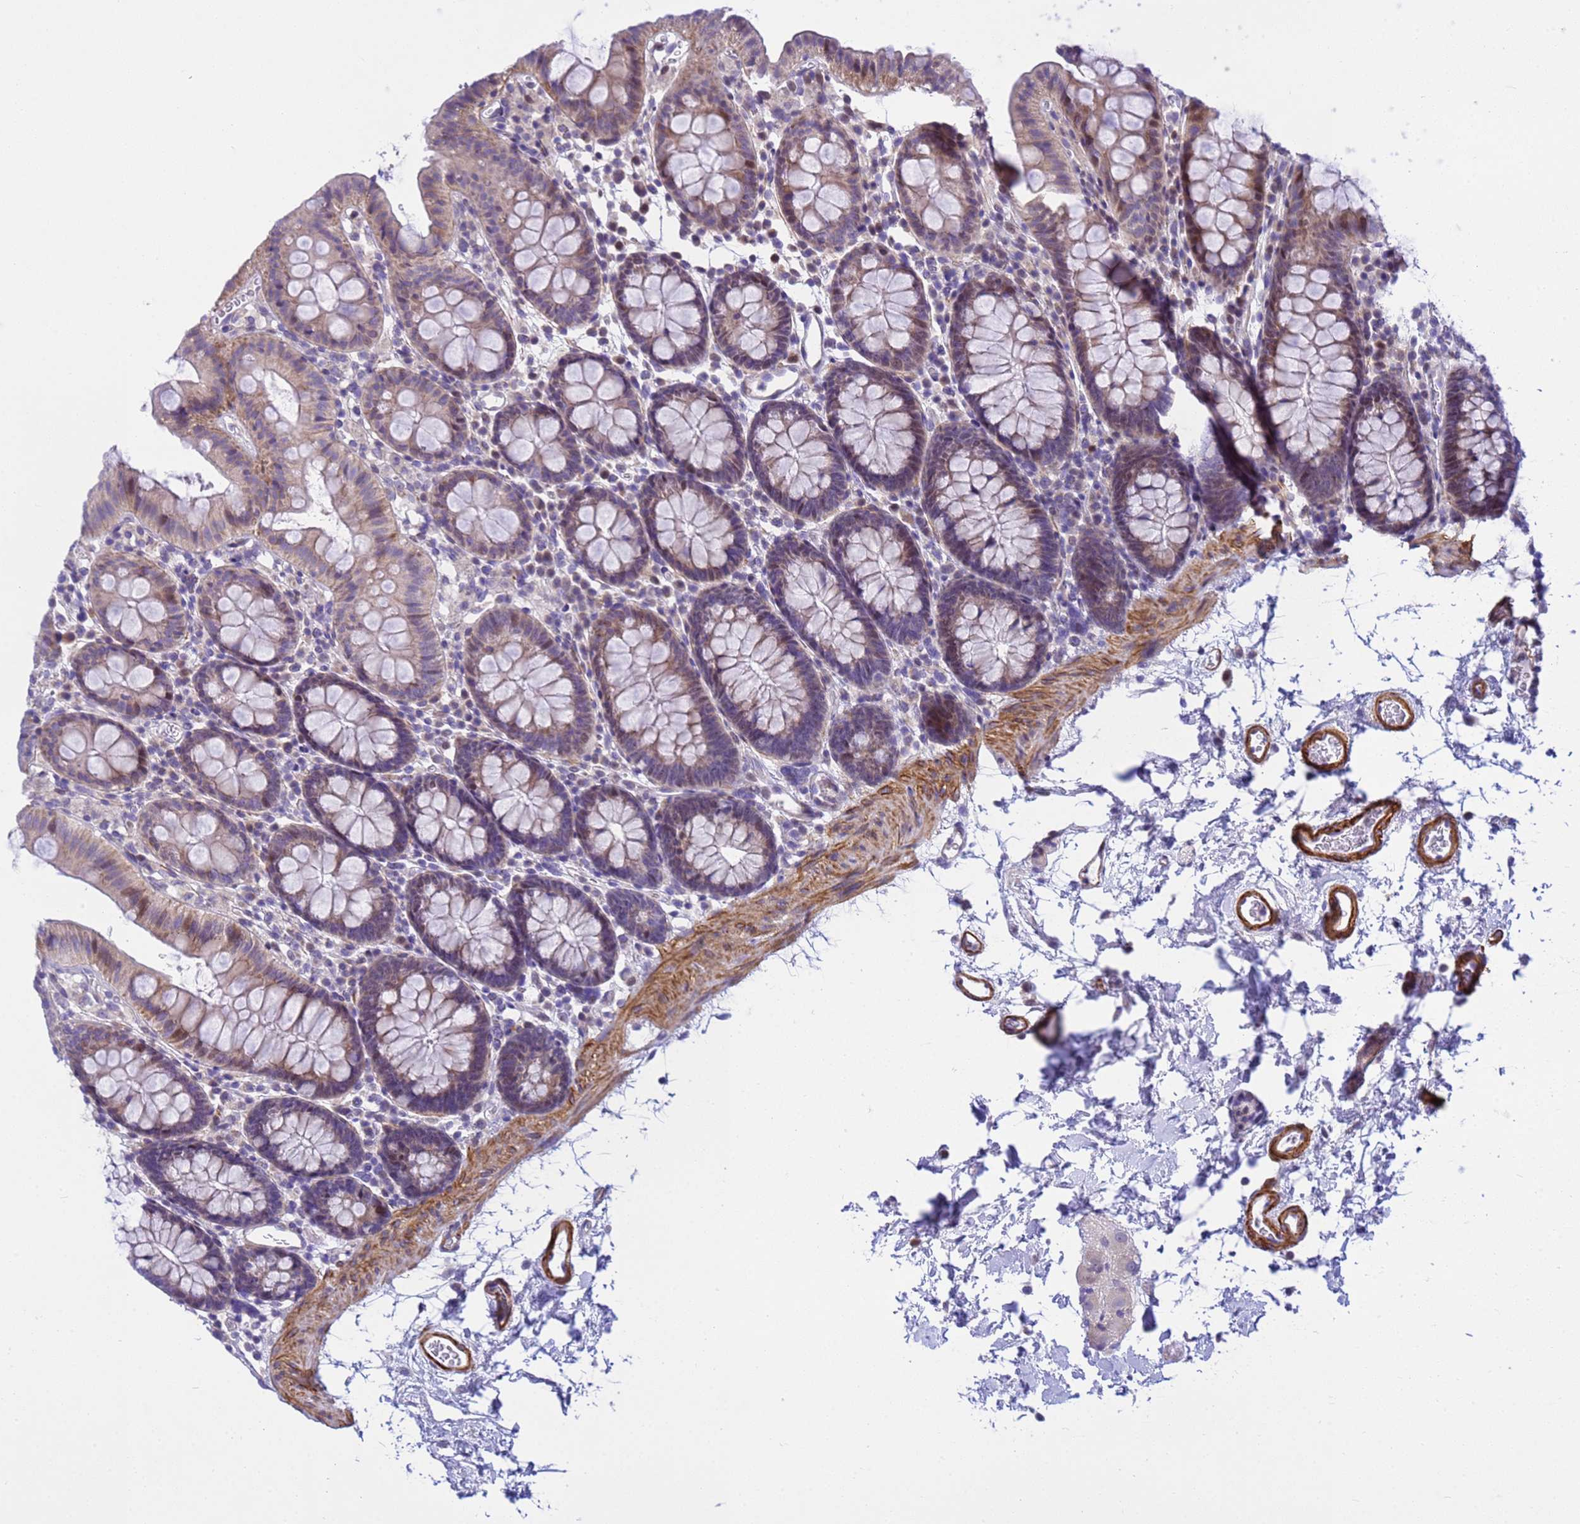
{"staining": {"intensity": "strong", "quantity": ">75%", "location": "cytoplasmic/membranous"}, "tissue": "colon", "cell_type": "Endothelial cells", "image_type": "normal", "snomed": [{"axis": "morphology", "description": "Normal tissue, NOS"}, {"axis": "topography", "description": "Colon"}], "caption": "This image demonstrates IHC staining of unremarkable colon, with high strong cytoplasmic/membranous staining in about >75% of endothelial cells.", "gene": "P2RX7", "patient": {"sex": "male", "age": 75}}